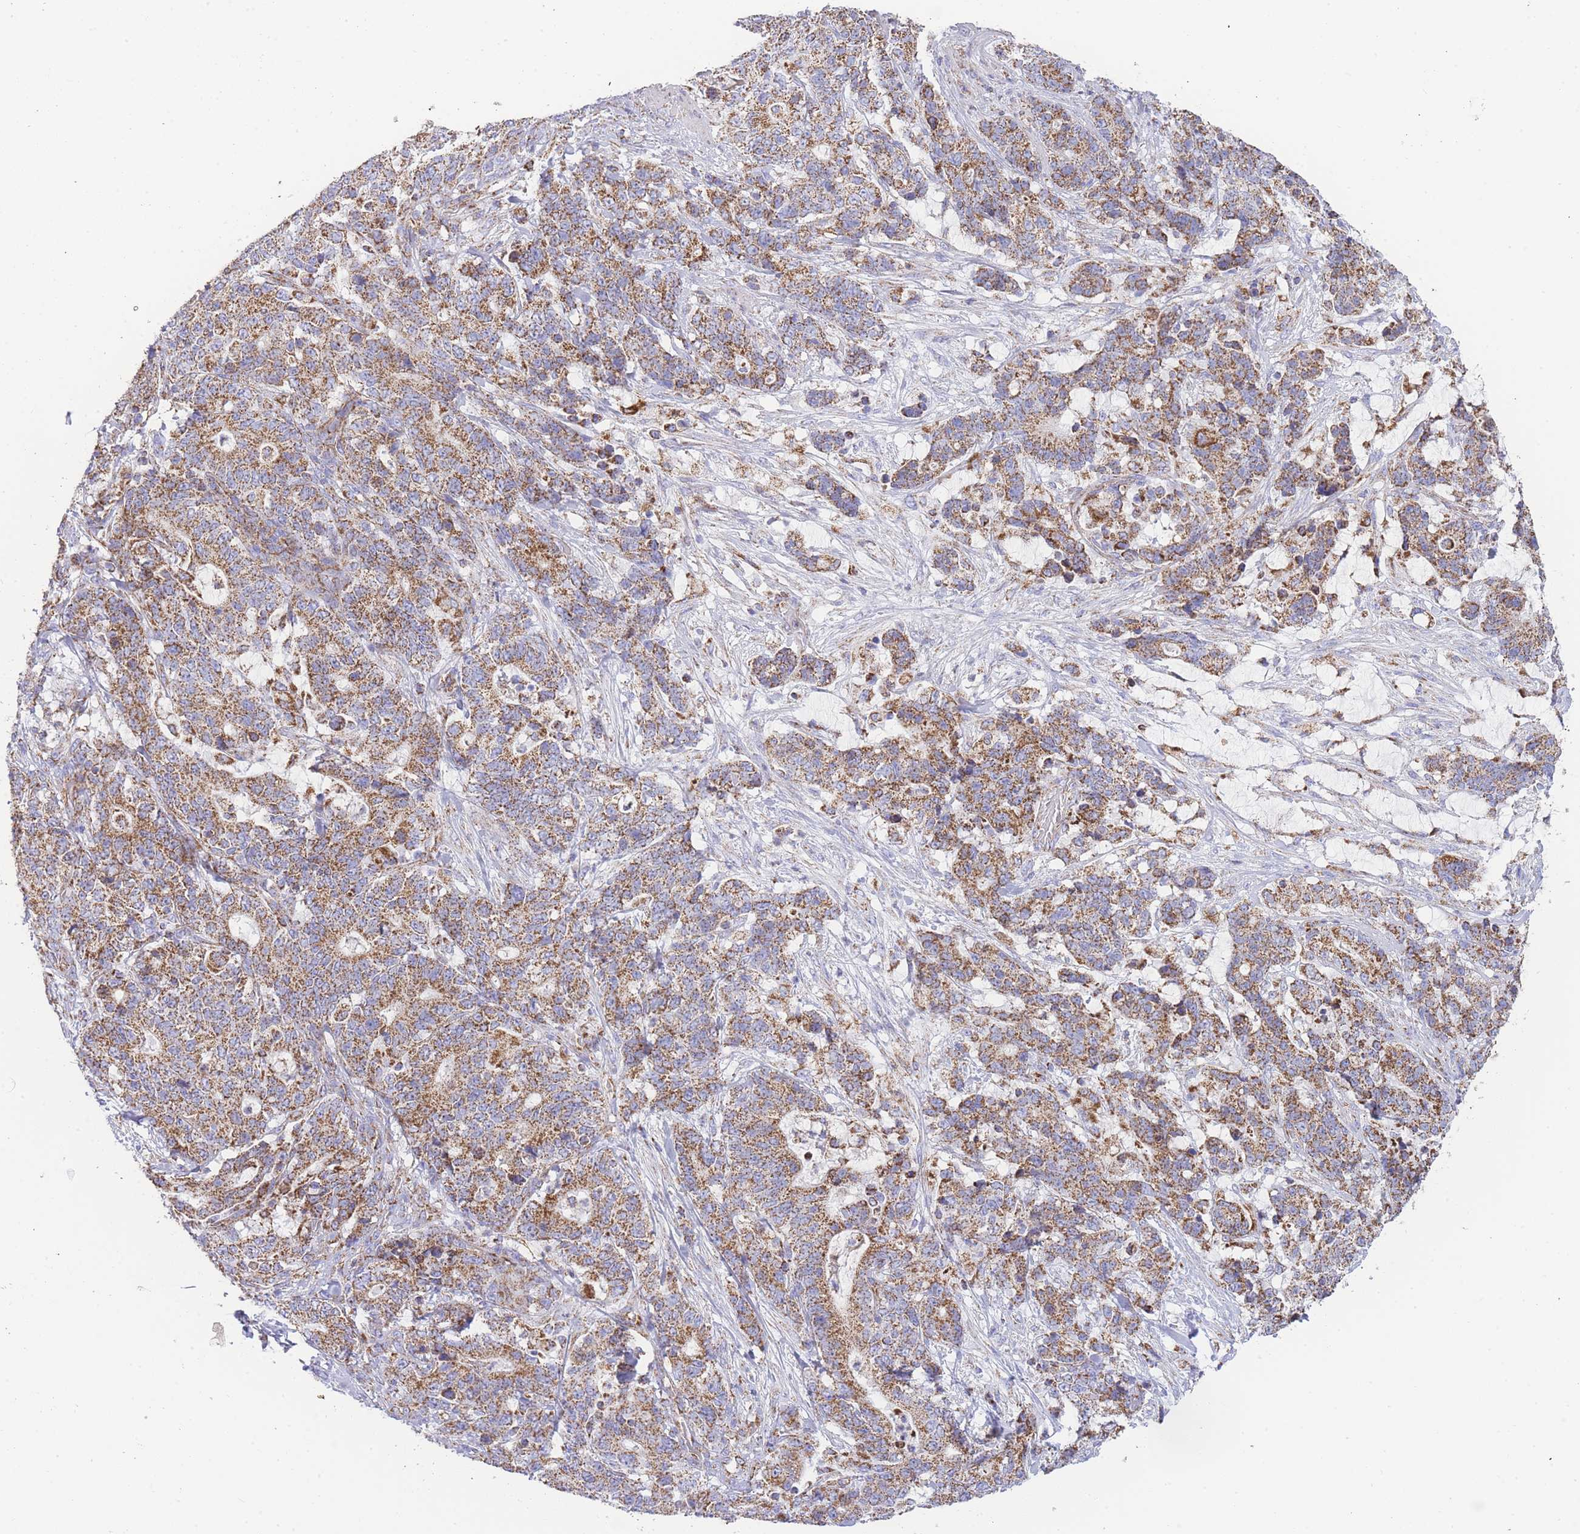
{"staining": {"intensity": "moderate", "quantity": ">75%", "location": "cytoplasmic/membranous"}, "tissue": "stomach cancer", "cell_type": "Tumor cells", "image_type": "cancer", "snomed": [{"axis": "morphology", "description": "Normal tissue, NOS"}, {"axis": "morphology", "description": "Adenocarcinoma, NOS"}, {"axis": "topography", "description": "Stomach"}], "caption": "Protein staining reveals moderate cytoplasmic/membranous expression in approximately >75% of tumor cells in stomach cancer (adenocarcinoma). (DAB = brown stain, brightfield microscopy at high magnification).", "gene": "GSTM1", "patient": {"sex": "female", "age": 64}}